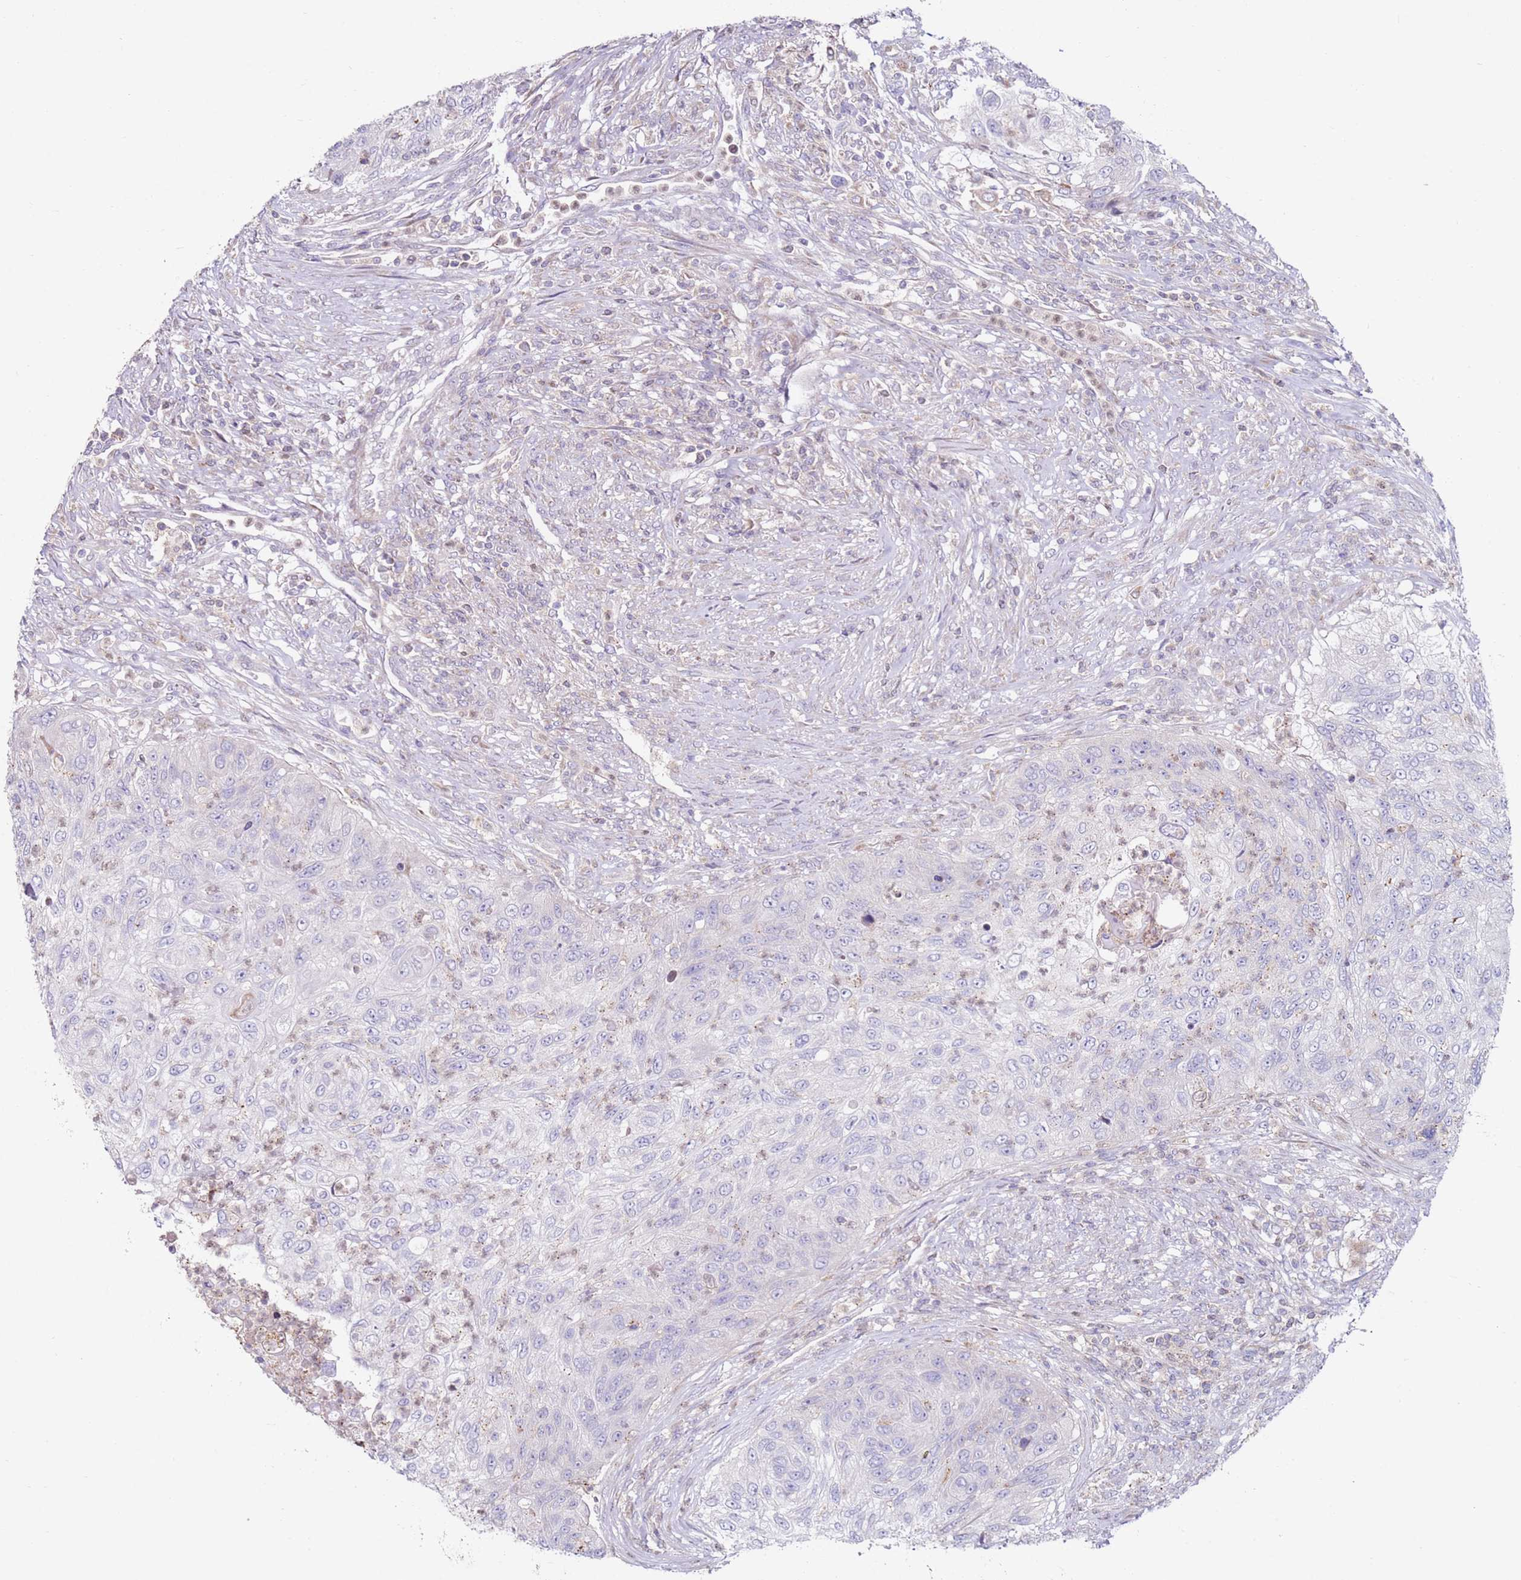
{"staining": {"intensity": "negative", "quantity": "none", "location": "none"}, "tissue": "urothelial cancer", "cell_type": "Tumor cells", "image_type": "cancer", "snomed": [{"axis": "morphology", "description": "Urothelial carcinoma, High grade"}, {"axis": "topography", "description": "Urinary bladder"}], "caption": "An IHC image of urothelial cancer is shown. There is no staining in tumor cells of urothelial cancer. (DAB immunohistochemistry visualized using brightfield microscopy, high magnification).", "gene": "CNOT9", "patient": {"sex": "female", "age": 60}}